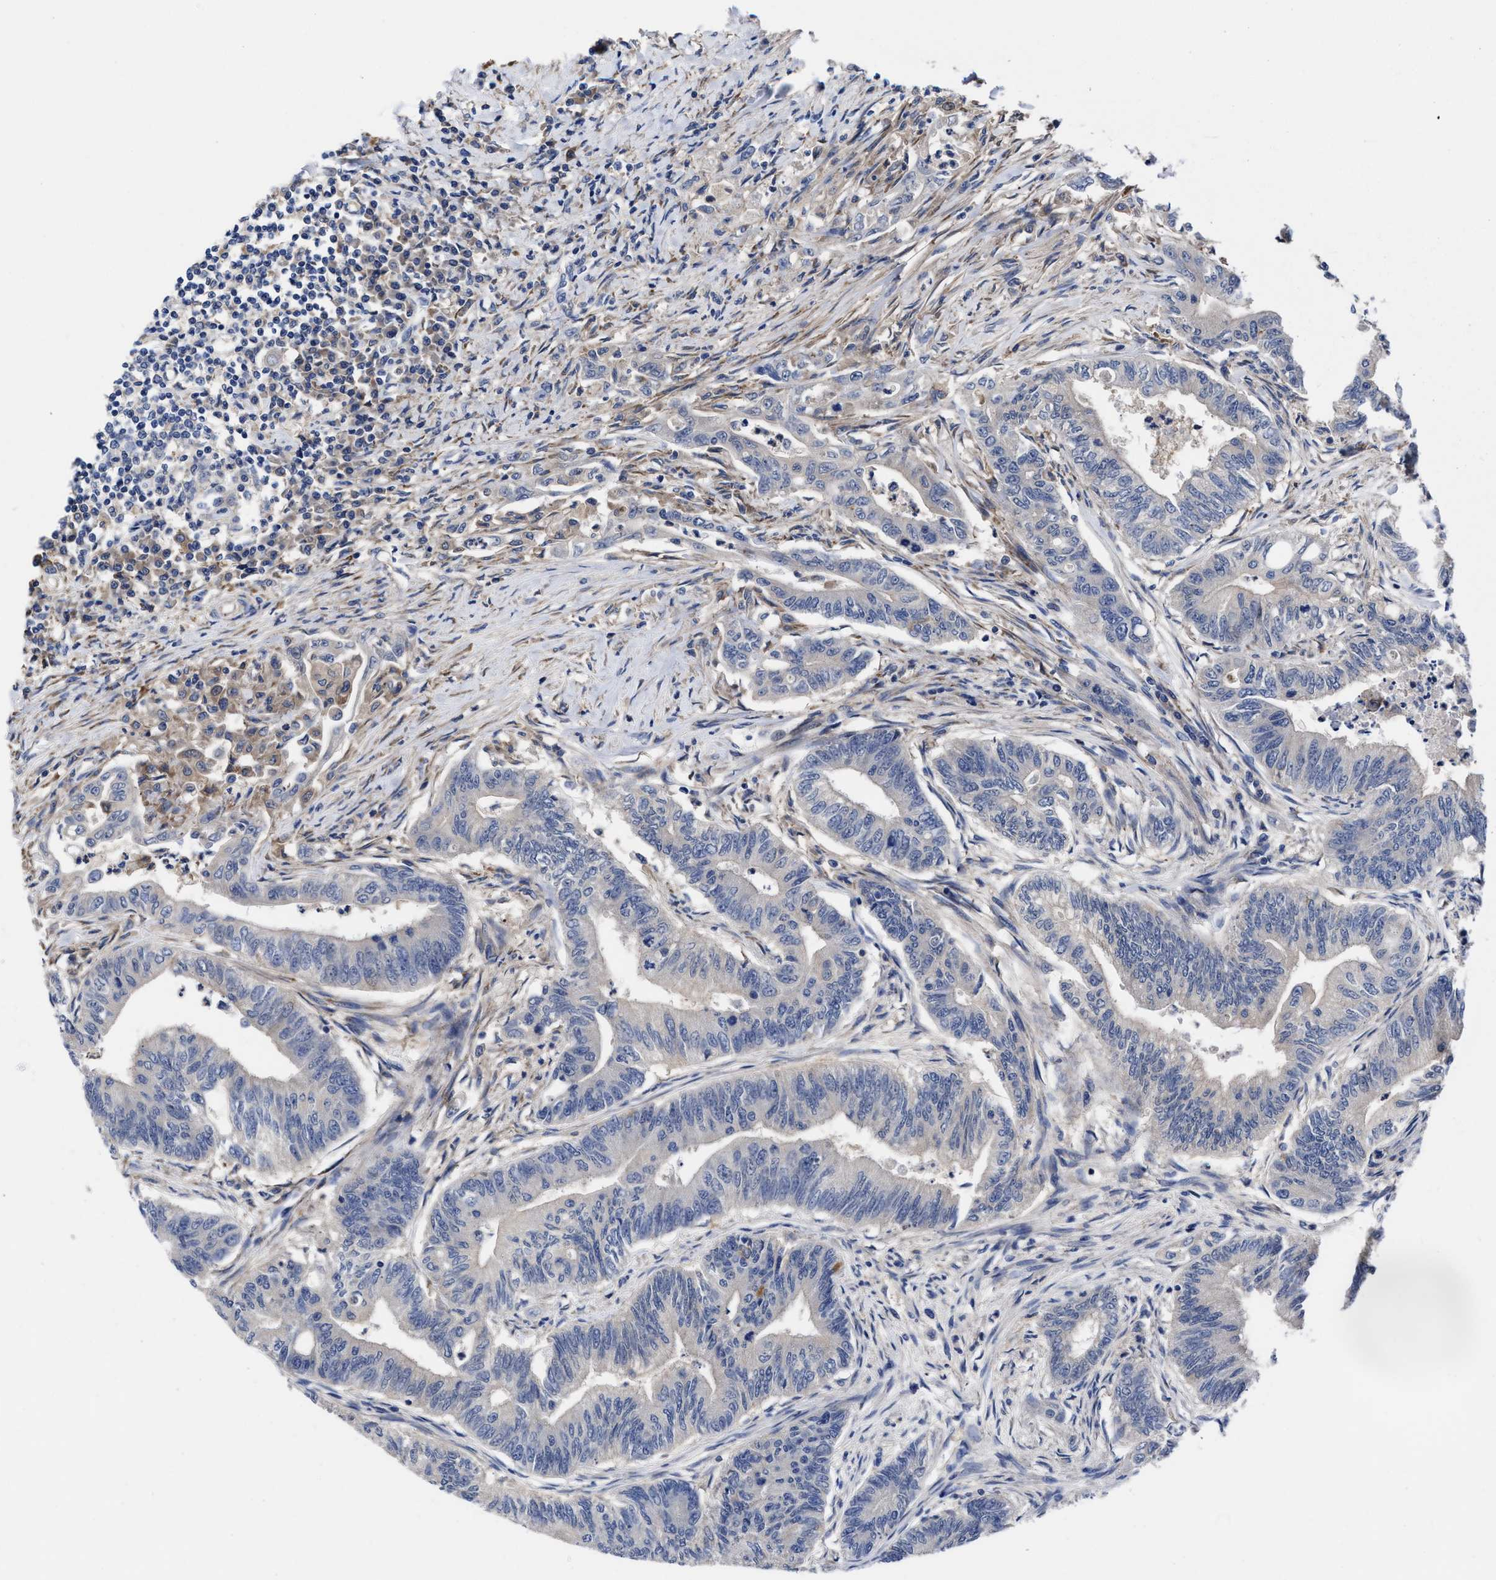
{"staining": {"intensity": "negative", "quantity": "none", "location": "none"}, "tissue": "colorectal cancer", "cell_type": "Tumor cells", "image_type": "cancer", "snomed": [{"axis": "morphology", "description": "Adenoma, NOS"}, {"axis": "morphology", "description": "Adenocarcinoma, NOS"}, {"axis": "topography", "description": "Colon"}], "caption": "A high-resolution image shows immunohistochemistry (IHC) staining of colorectal cancer (adenocarcinoma), which displays no significant expression in tumor cells.", "gene": "TXNDC17", "patient": {"sex": "male", "age": 79}}